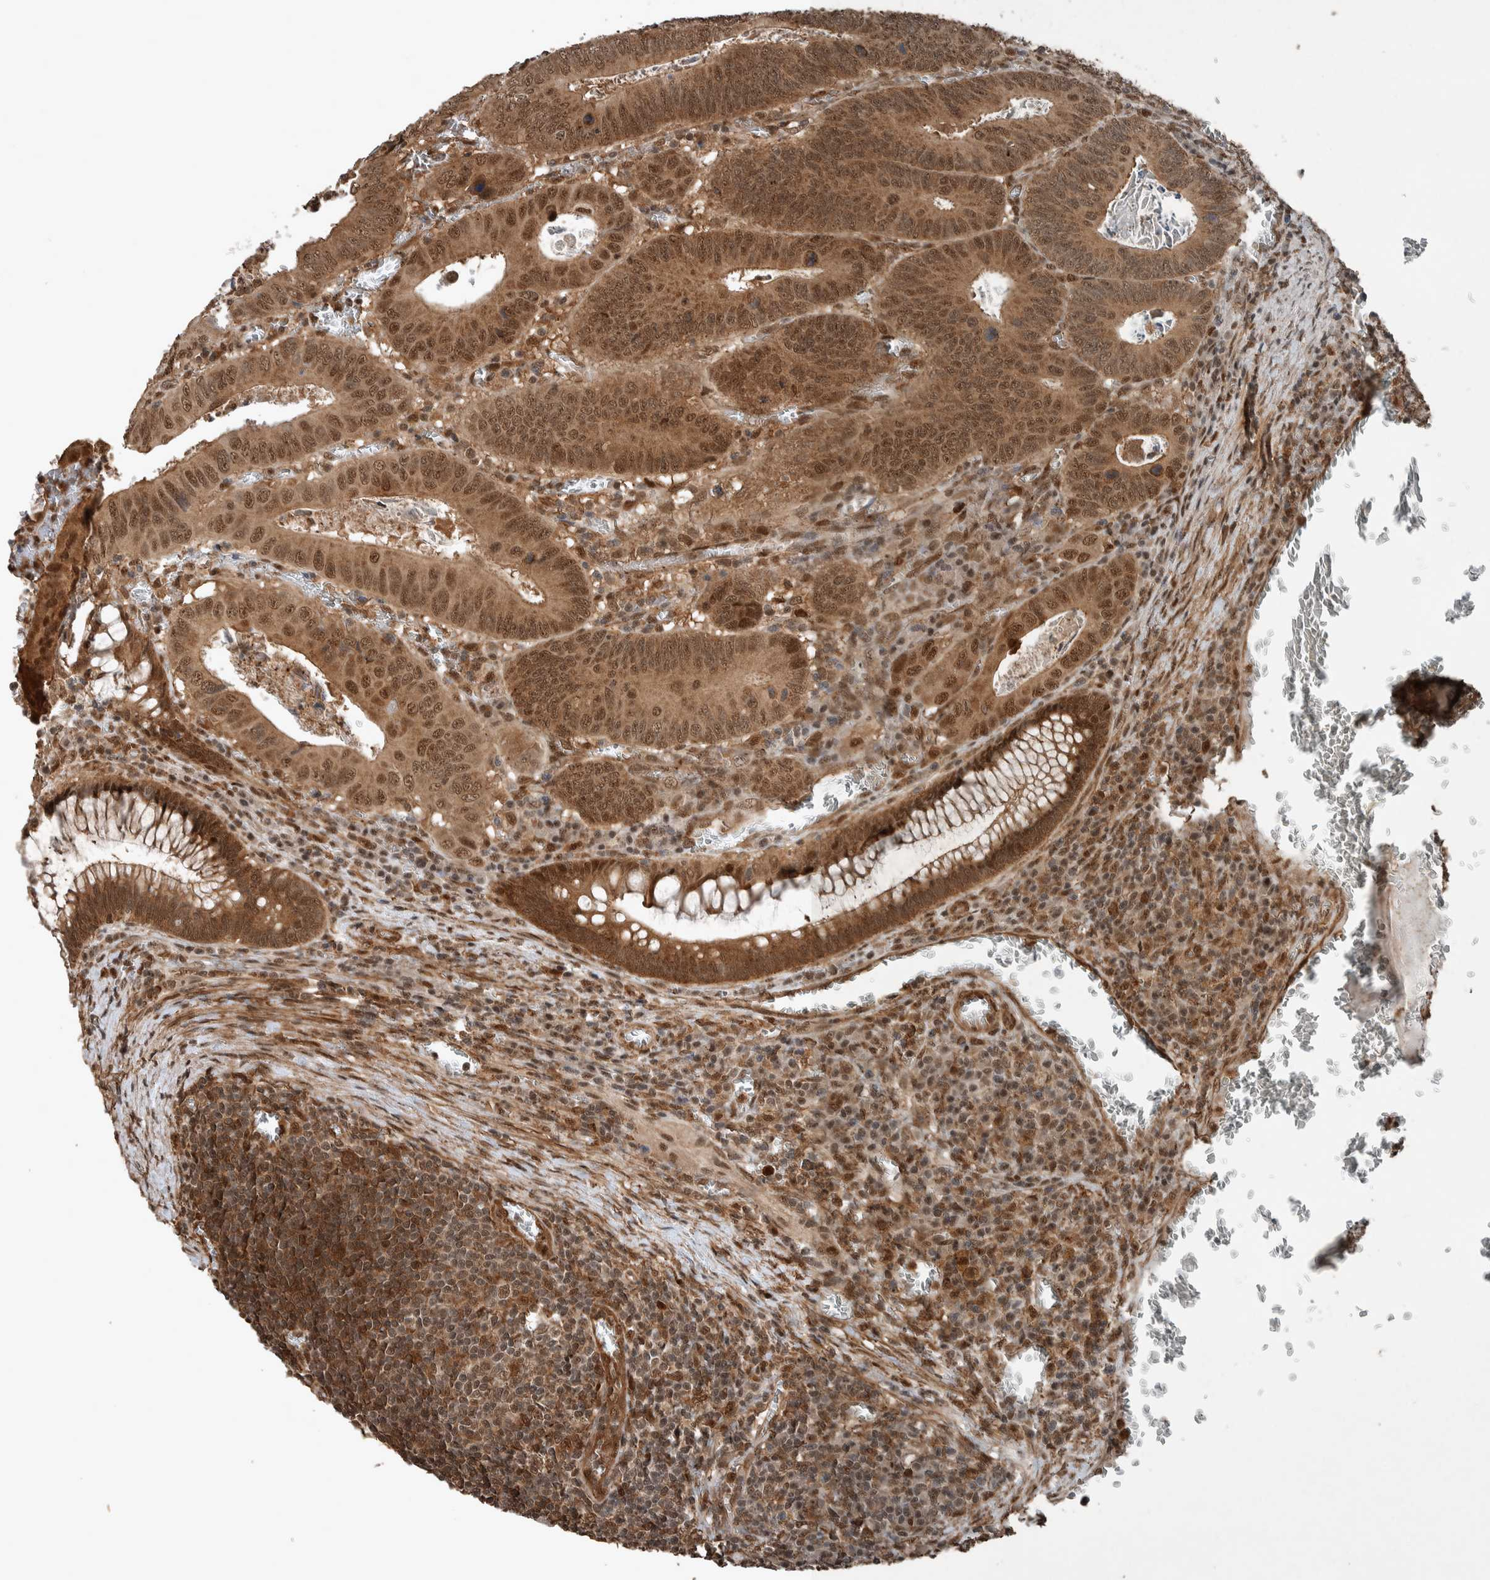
{"staining": {"intensity": "moderate", "quantity": ">75%", "location": "cytoplasmic/membranous,nuclear"}, "tissue": "colorectal cancer", "cell_type": "Tumor cells", "image_type": "cancer", "snomed": [{"axis": "morphology", "description": "Inflammation, NOS"}, {"axis": "morphology", "description": "Adenocarcinoma, NOS"}, {"axis": "topography", "description": "Colon"}], "caption": "Protein expression analysis of human adenocarcinoma (colorectal) reveals moderate cytoplasmic/membranous and nuclear positivity in about >75% of tumor cells.", "gene": "MYO1E", "patient": {"sex": "male", "age": 72}}